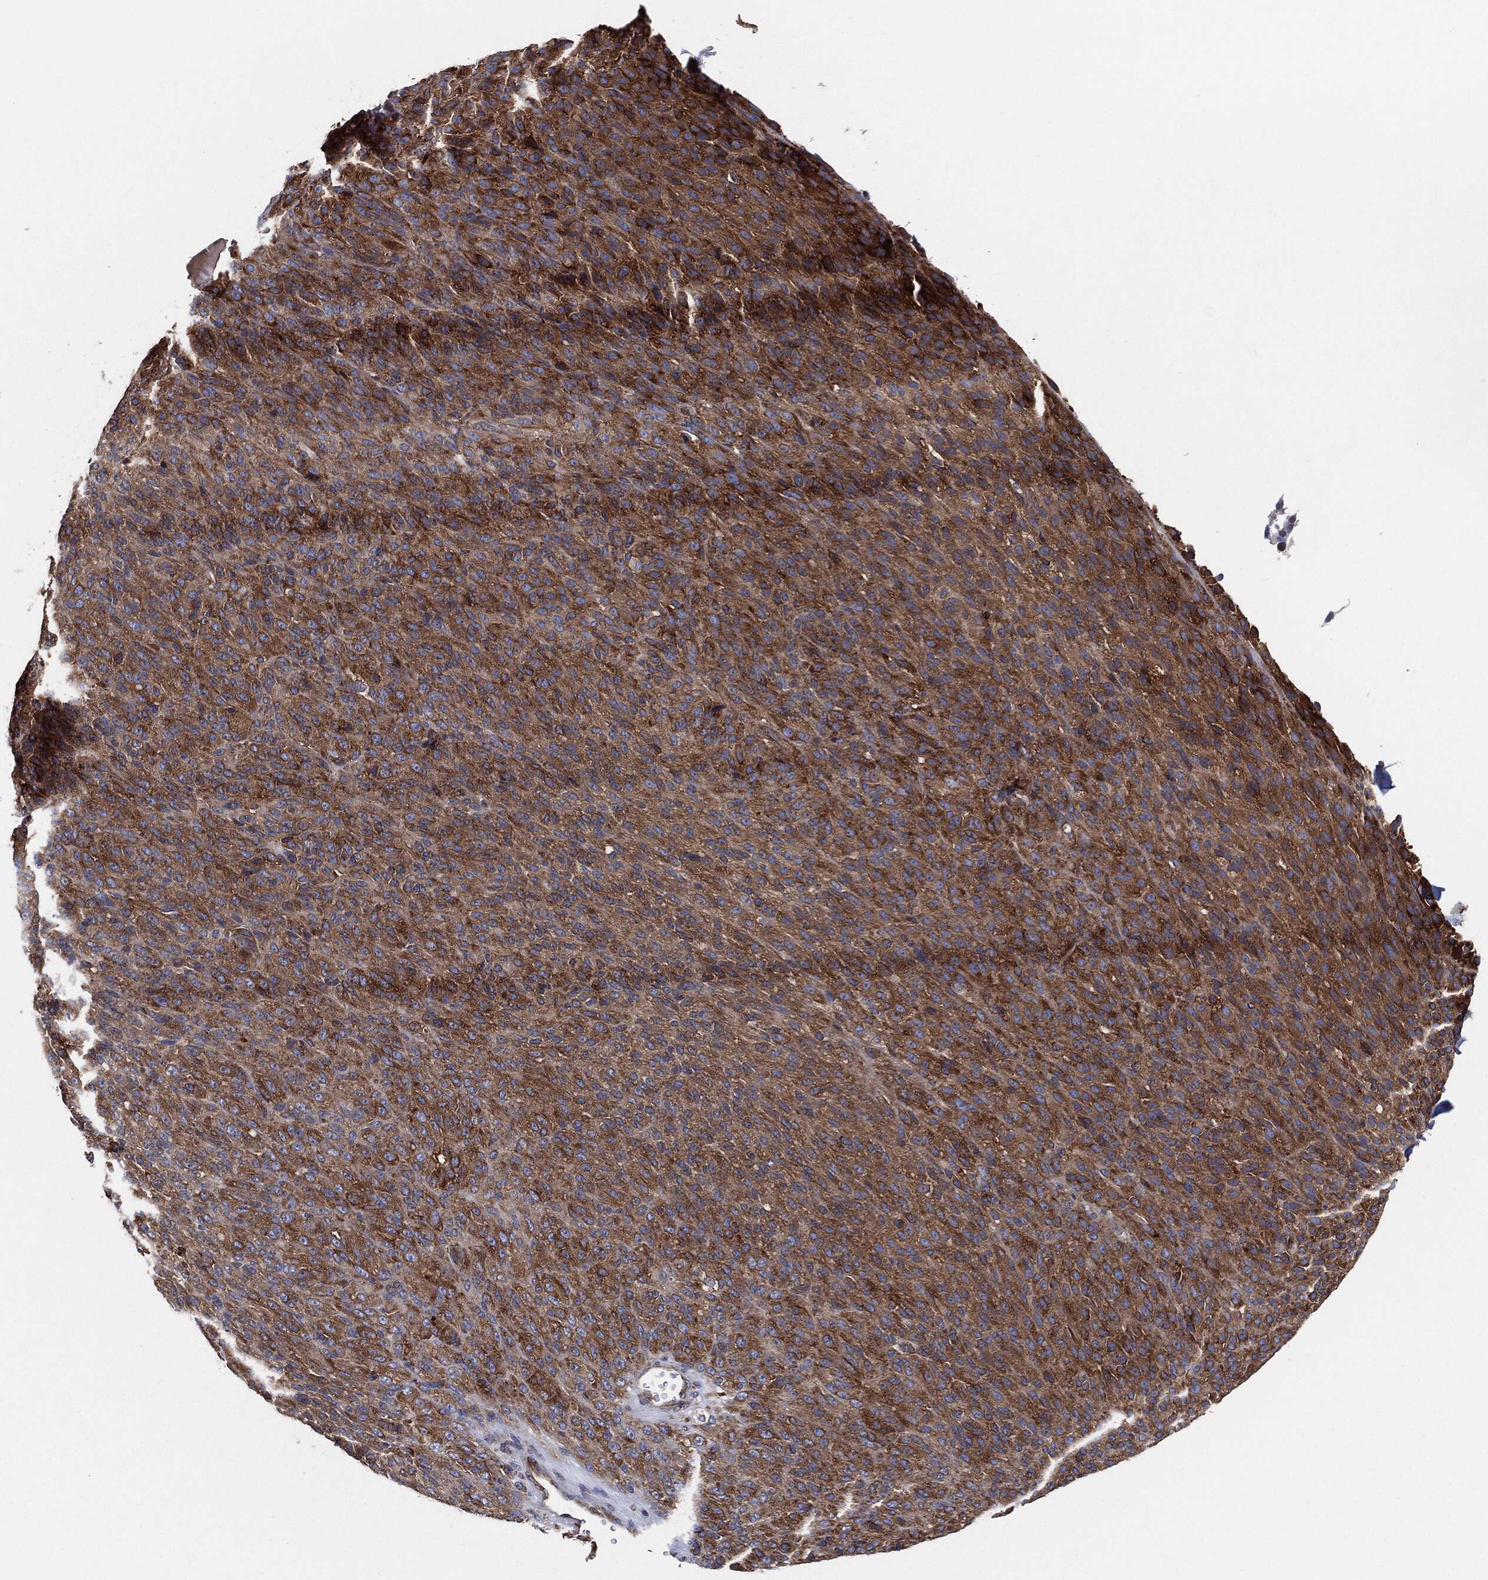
{"staining": {"intensity": "moderate", "quantity": ">75%", "location": "cytoplasmic/membranous"}, "tissue": "melanoma", "cell_type": "Tumor cells", "image_type": "cancer", "snomed": [{"axis": "morphology", "description": "Malignant melanoma, Metastatic site"}, {"axis": "topography", "description": "Brain"}], "caption": "Malignant melanoma (metastatic site) was stained to show a protein in brown. There is medium levels of moderate cytoplasmic/membranous expression in approximately >75% of tumor cells.", "gene": "EIF2S2", "patient": {"sex": "female", "age": 56}}